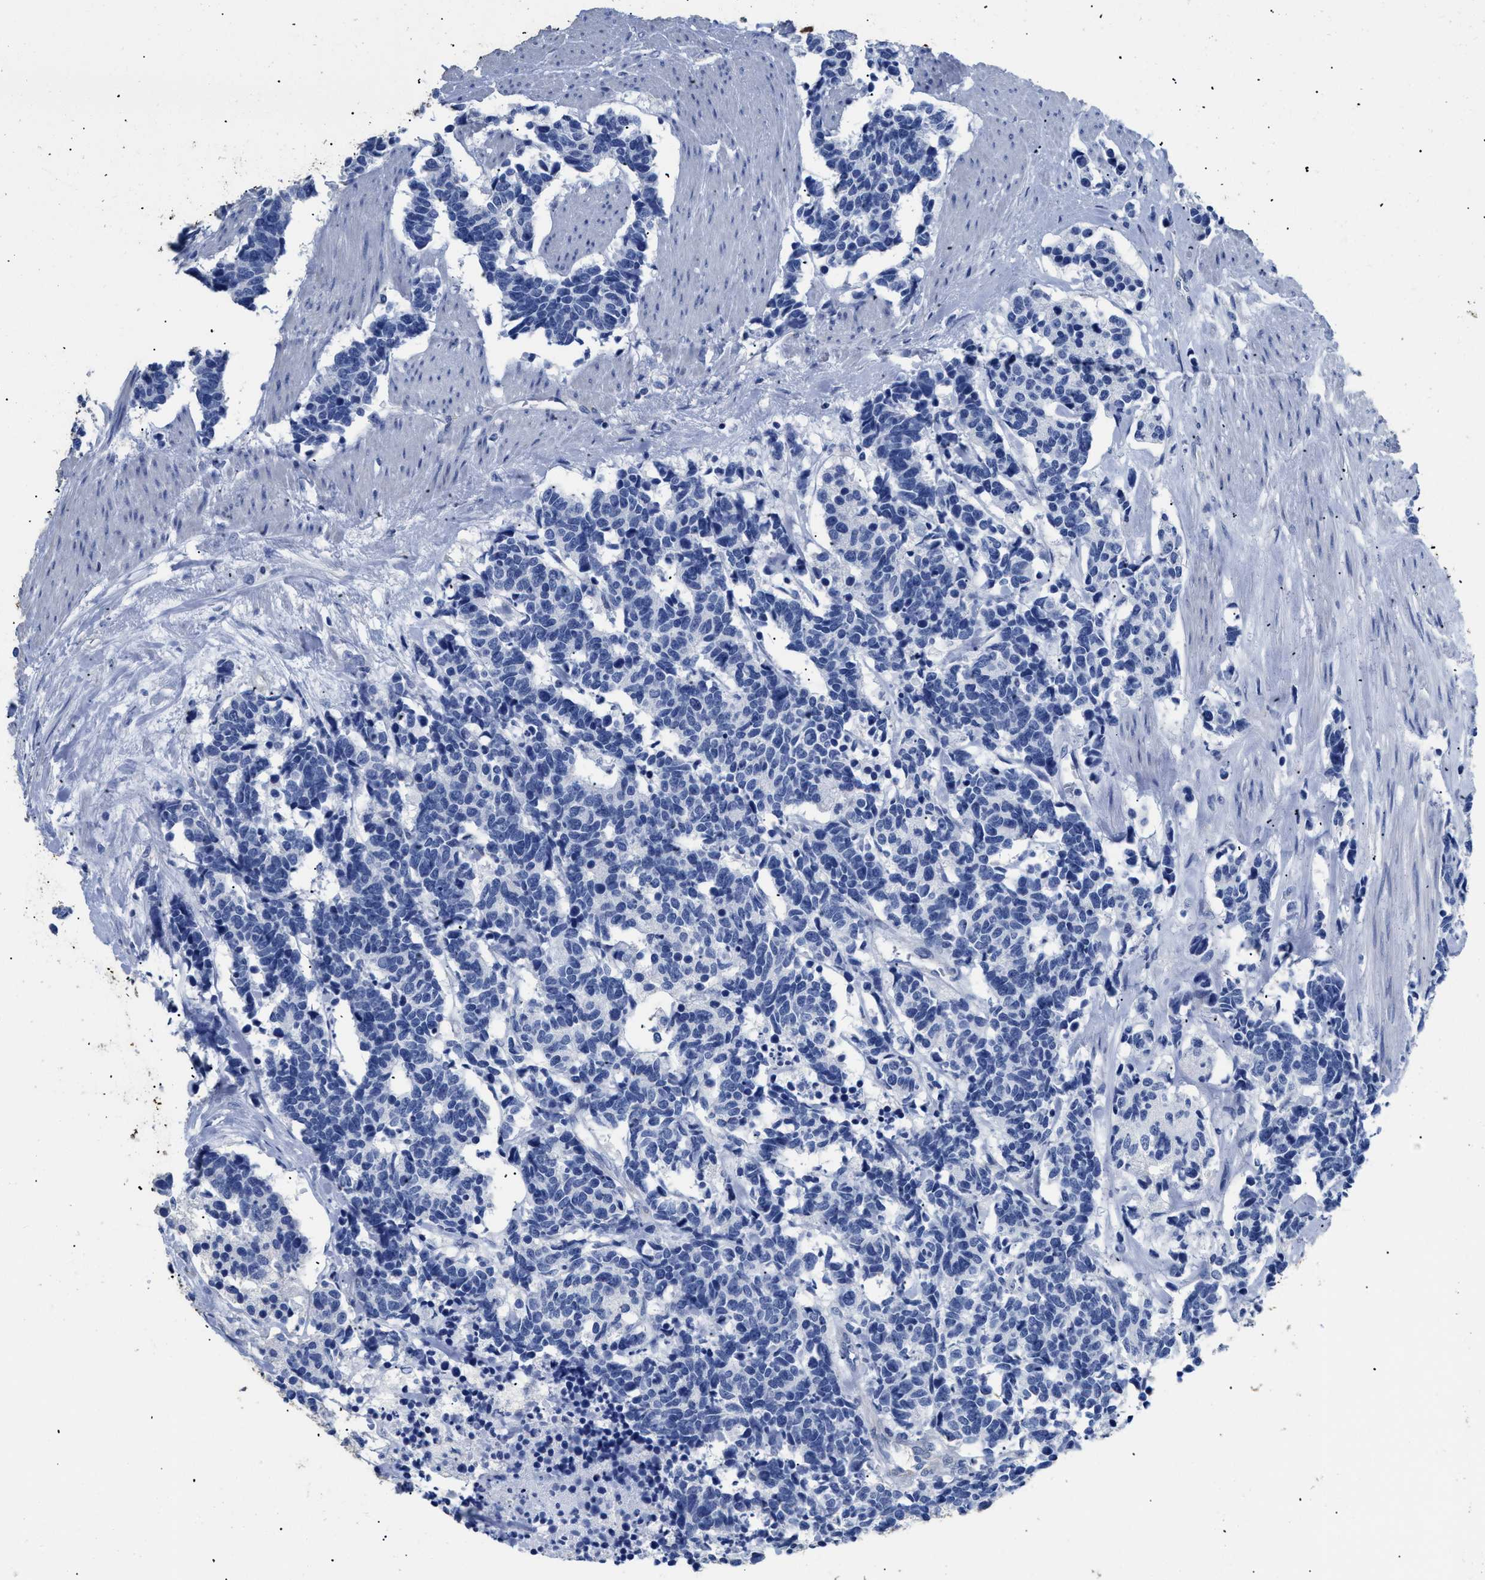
{"staining": {"intensity": "negative", "quantity": "none", "location": "none"}, "tissue": "carcinoid", "cell_type": "Tumor cells", "image_type": "cancer", "snomed": [{"axis": "morphology", "description": "Carcinoma, NOS"}, {"axis": "morphology", "description": "Carcinoid, malignant, NOS"}, {"axis": "topography", "description": "Urinary bladder"}], "caption": "This is a image of immunohistochemistry staining of carcinoid, which shows no staining in tumor cells.", "gene": "DLC1", "patient": {"sex": "male", "age": 57}}